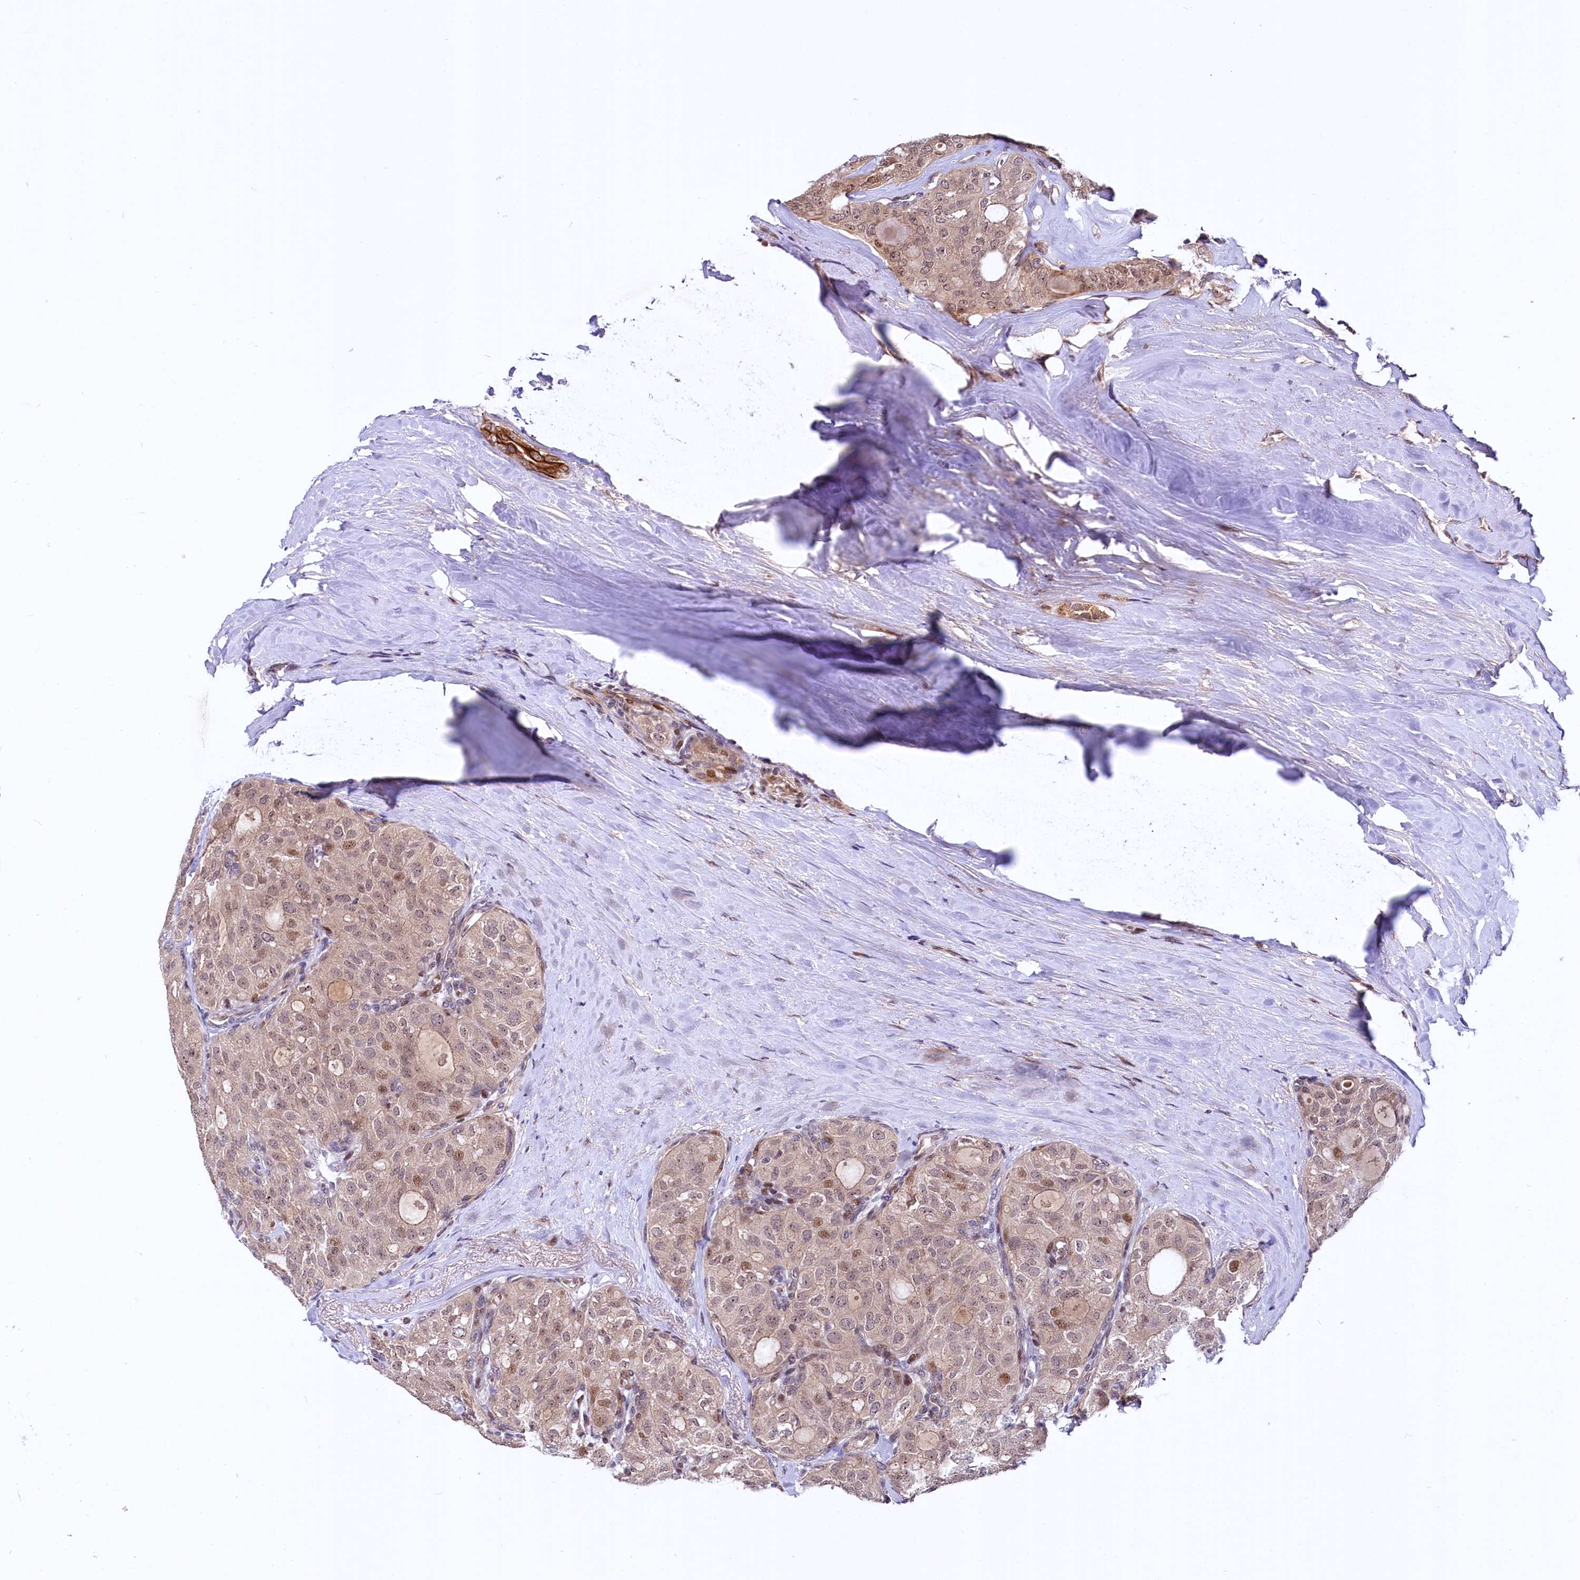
{"staining": {"intensity": "moderate", "quantity": "25%-75%", "location": "cytoplasmic/membranous,nuclear"}, "tissue": "thyroid cancer", "cell_type": "Tumor cells", "image_type": "cancer", "snomed": [{"axis": "morphology", "description": "Follicular adenoma carcinoma, NOS"}, {"axis": "topography", "description": "Thyroid gland"}], "caption": "Immunohistochemical staining of follicular adenoma carcinoma (thyroid) demonstrates medium levels of moderate cytoplasmic/membranous and nuclear protein expression in about 25%-75% of tumor cells.", "gene": "N4BP2L1", "patient": {"sex": "male", "age": 75}}